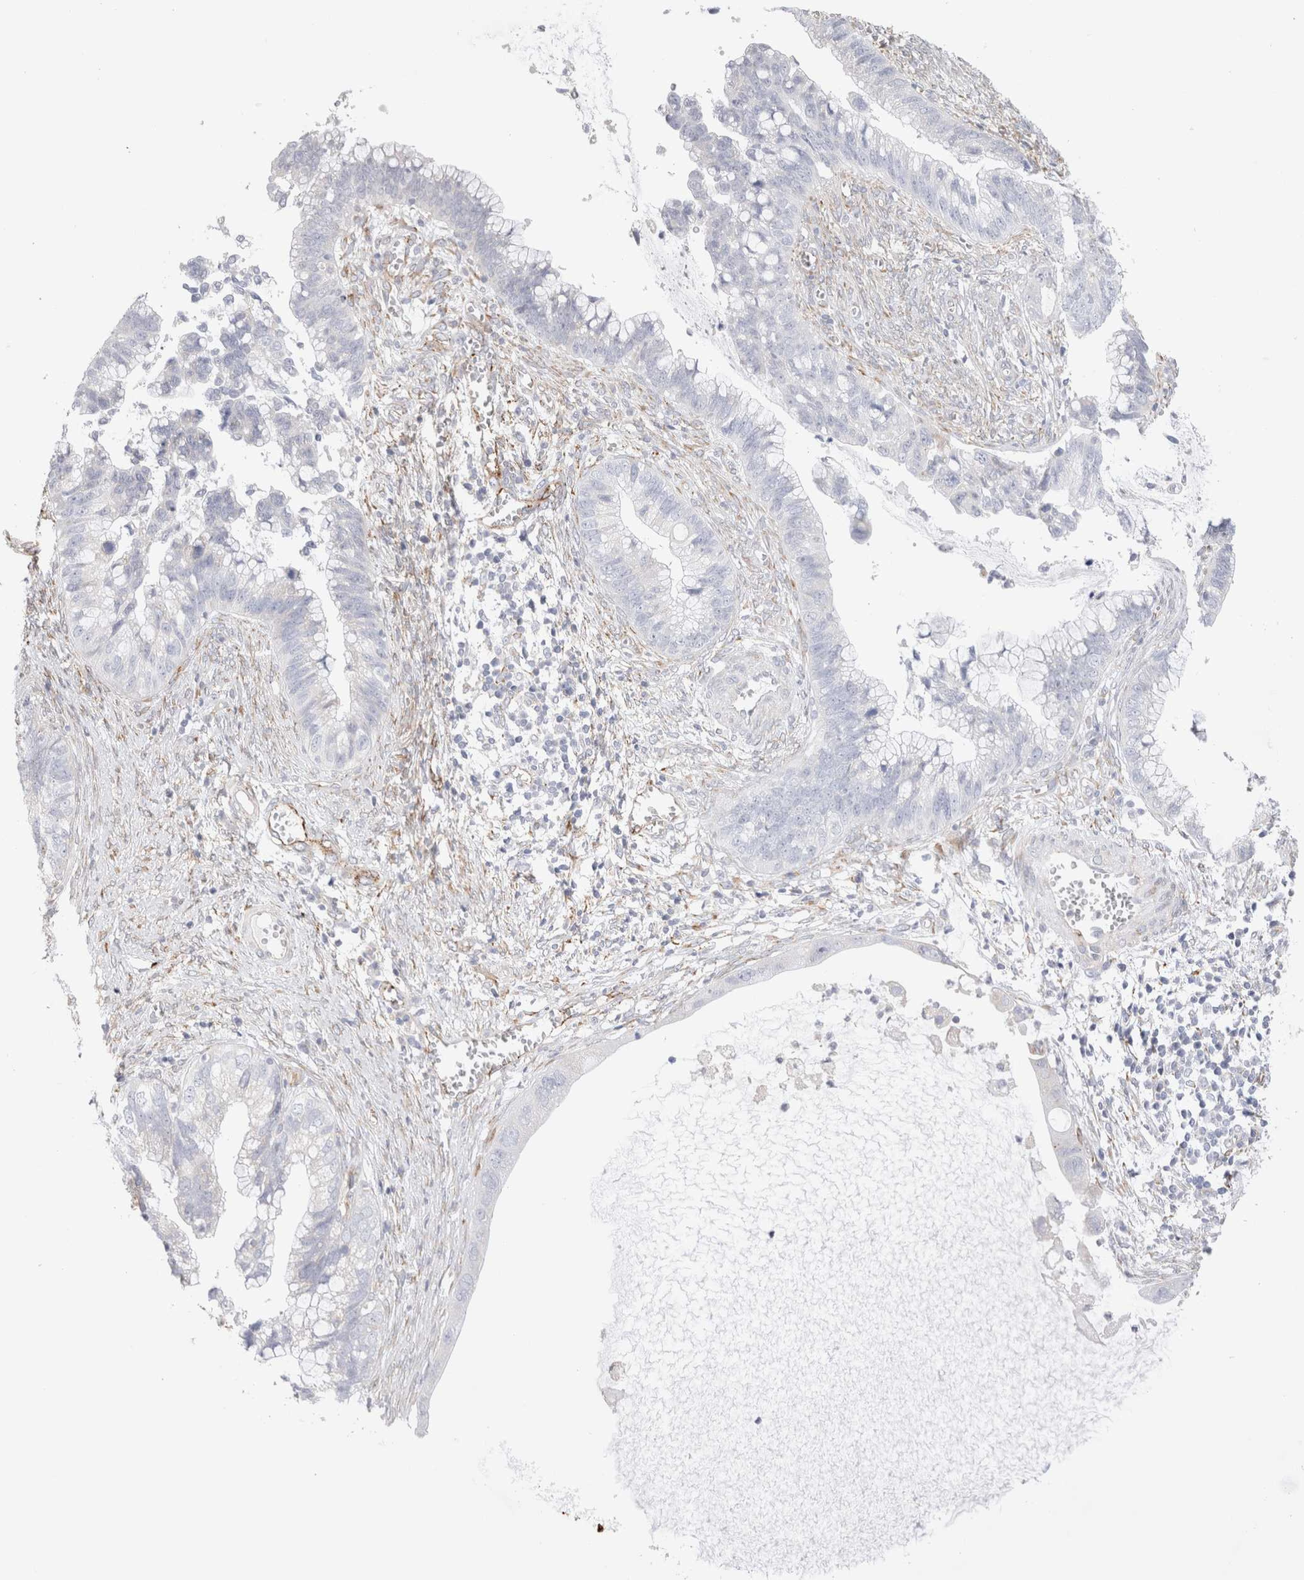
{"staining": {"intensity": "negative", "quantity": "none", "location": "none"}, "tissue": "cervical cancer", "cell_type": "Tumor cells", "image_type": "cancer", "snomed": [{"axis": "morphology", "description": "Adenocarcinoma, NOS"}, {"axis": "topography", "description": "Cervix"}], "caption": "The micrograph exhibits no significant expression in tumor cells of cervical cancer. (Stains: DAB immunohistochemistry with hematoxylin counter stain, Microscopy: brightfield microscopy at high magnification).", "gene": "CNPY4", "patient": {"sex": "female", "age": 44}}